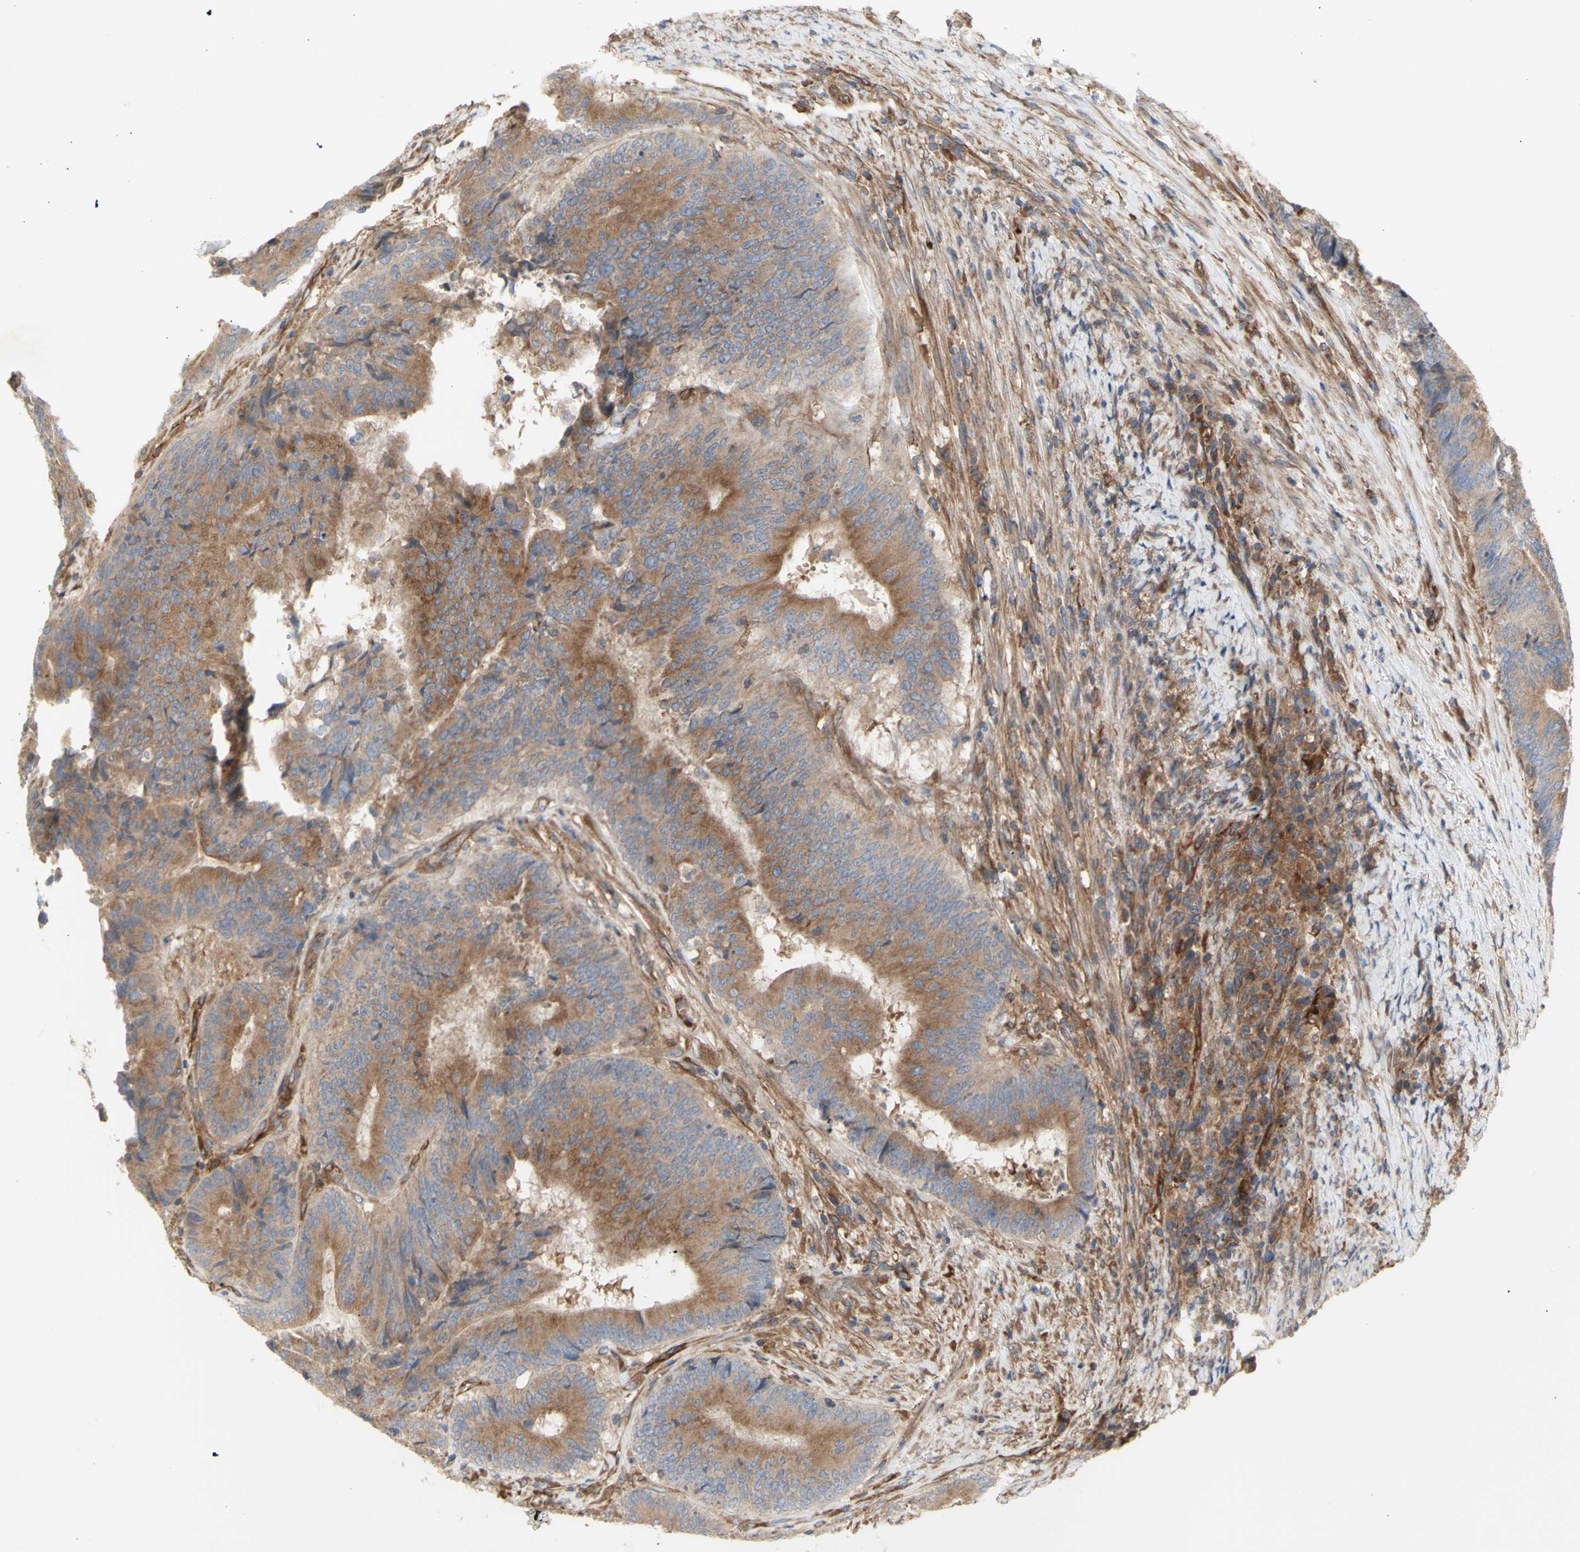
{"staining": {"intensity": "moderate", "quantity": ">75%", "location": "cytoplasmic/membranous"}, "tissue": "colorectal cancer", "cell_type": "Tumor cells", "image_type": "cancer", "snomed": [{"axis": "morphology", "description": "Adenocarcinoma, NOS"}, {"axis": "topography", "description": "Rectum"}], "caption": "Colorectal adenocarcinoma tissue reveals moderate cytoplasmic/membranous expression in approximately >75% of tumor cells (IHC, brightfield microscopy, high magnification).", "gene": "KLC1", "patient": {"sex": "male", "age": 72}}